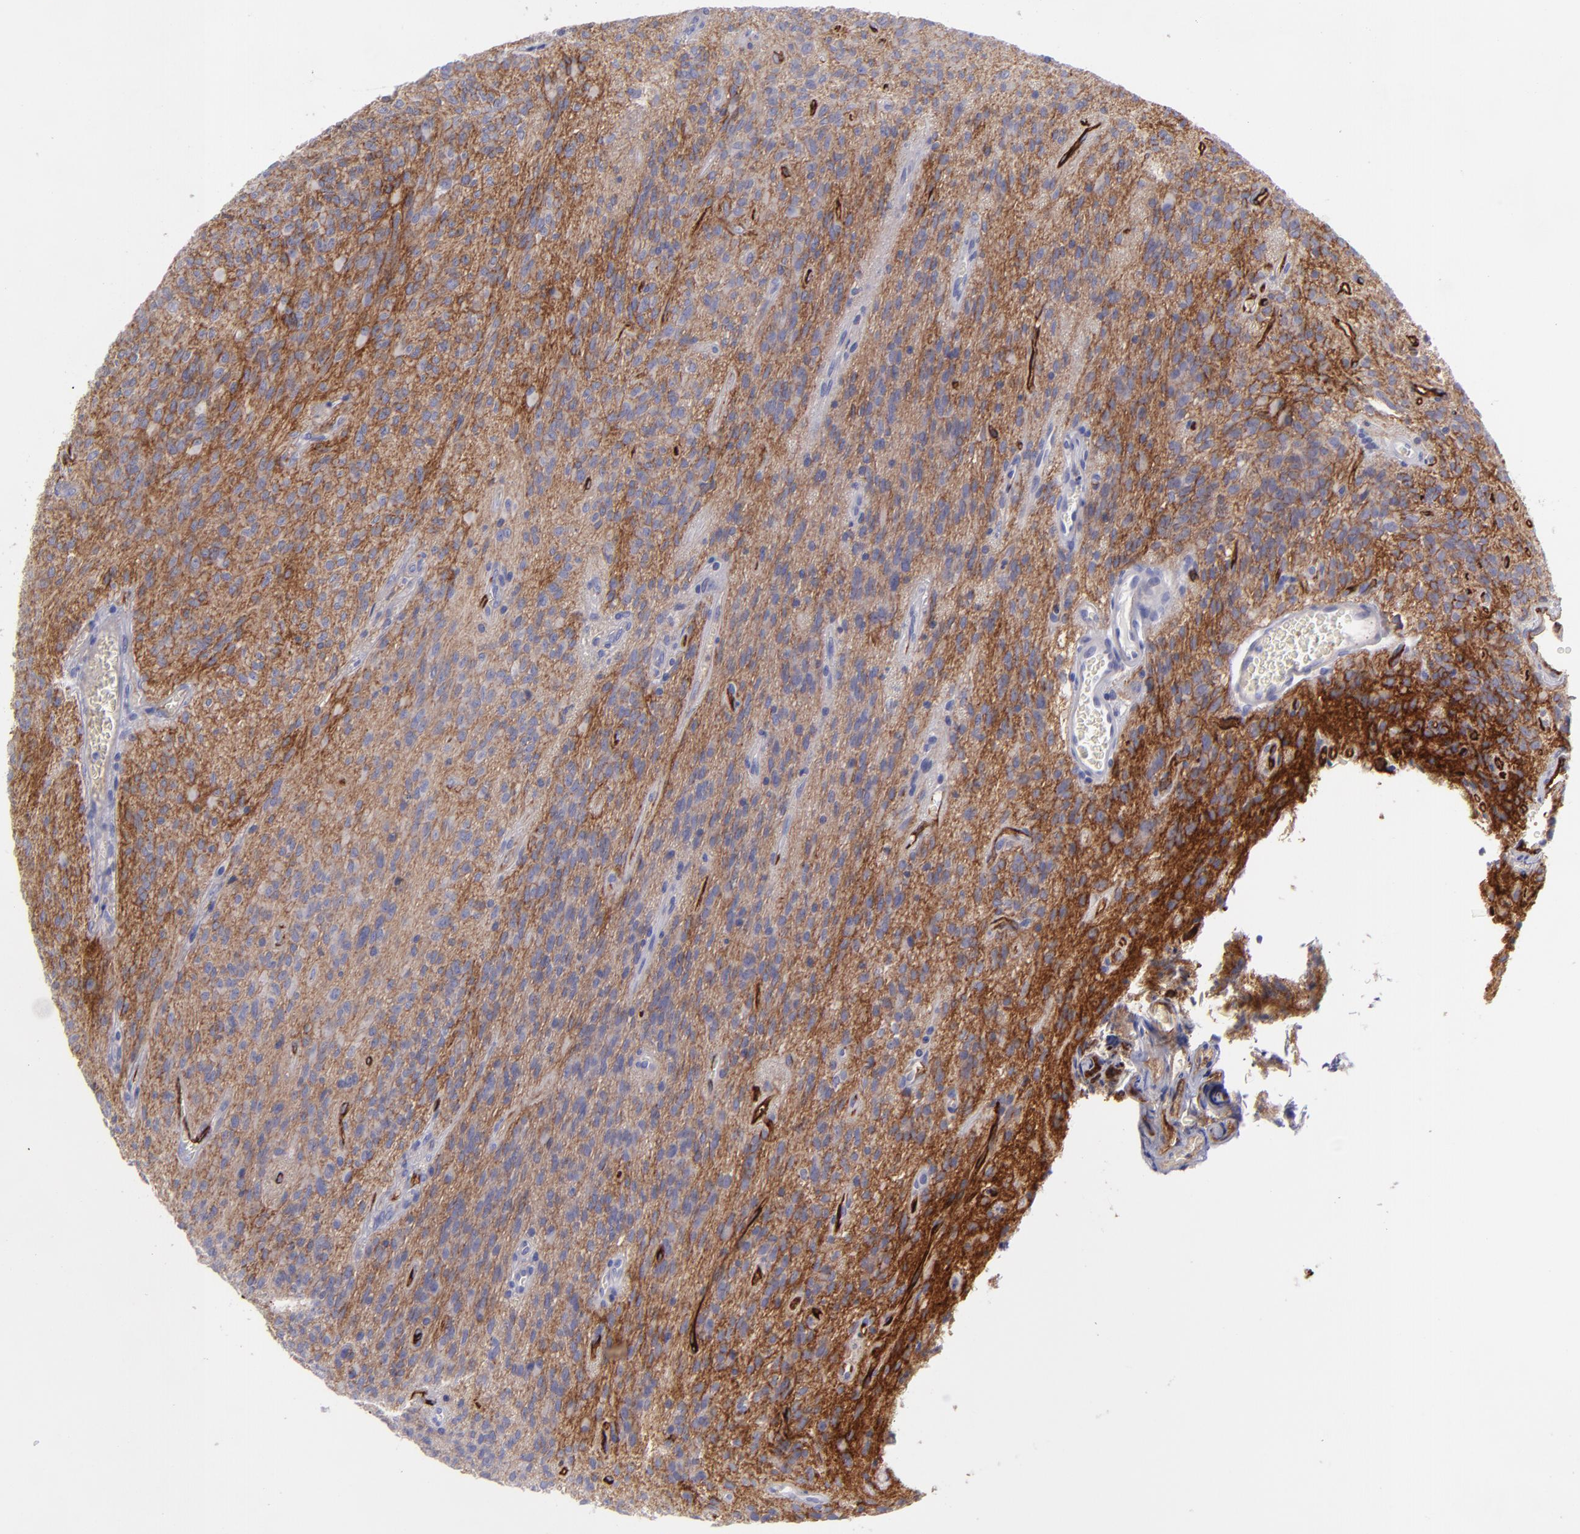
{"staining": {"intensity": "moderate", "quantity": "25%-75%", "location": "cytoplasmic/membranous"}, "tissue": "glioma", "cell_type": "Tumor cells", "image_type": "cancer", "snomed": [{"axis": "morphology", "description": "Glioma, malignant, Low grade"}, {"axis": "topography", "description": "Brain"}], "caption": "Moderate cytoplasmic/membranous positivity is seen in approximately 25%-75% of tumor cells in glioma.", "gene": "BSG", "patient": {"sex": "female", "age": 15}}